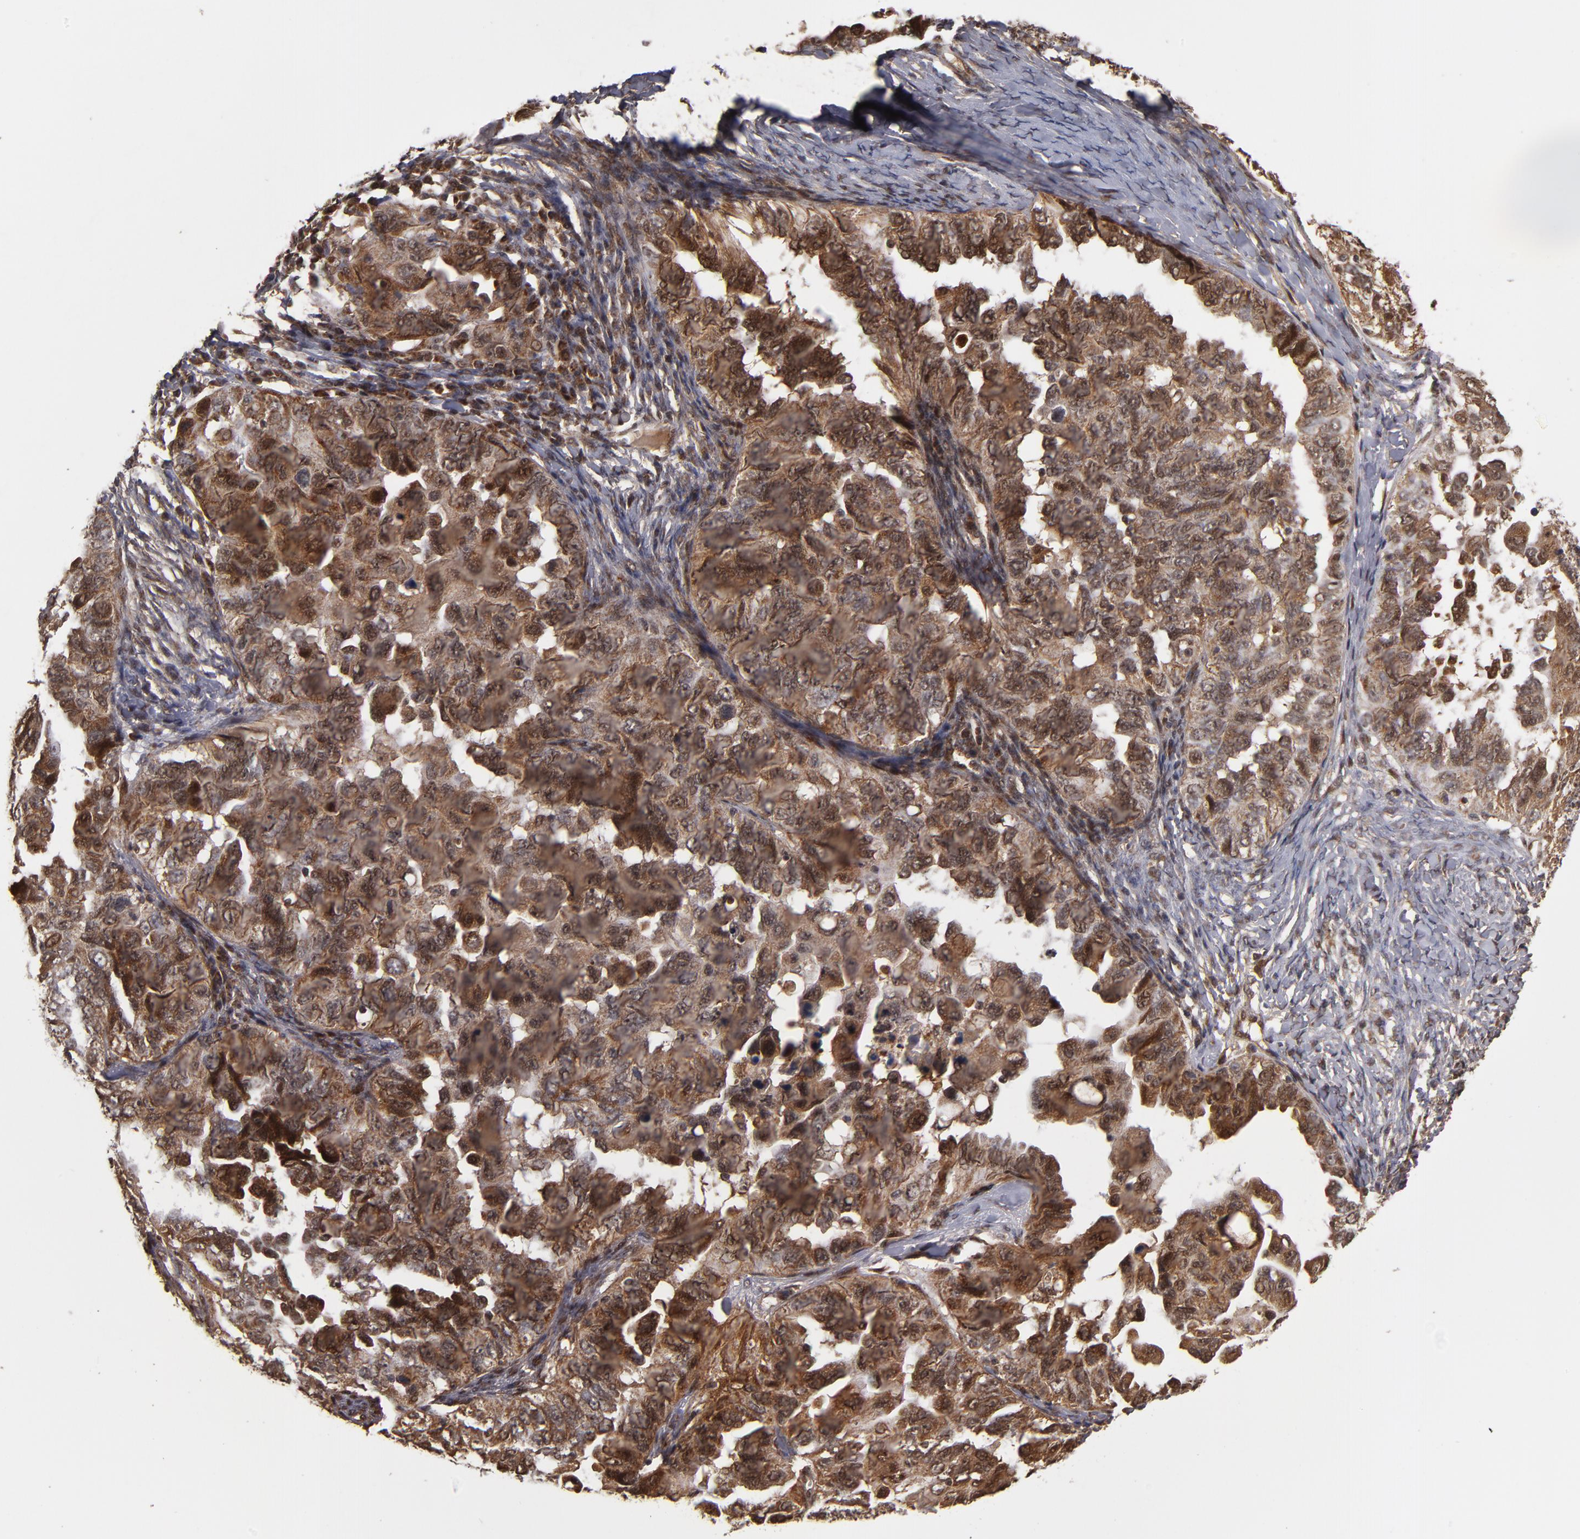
{"staining": {"intensity": "strong", "quantity": ">75%", "location": "cytoplasmic/membranous,nuclear"}, "tissue": "ovarian cancer", "cell_type": "Tumor cells", "image_type": "cancer", "snomed": [{"axis": "morphology", "description": "Cystadenocarcinoma, serous, NOS"}, {"axis": "topography", "description": "Ovary"}], "caption": "Protein expression analysis of human serous cystadenocarcinoma (ovarian) reveals strong cytoplasmic/membranous and nuclear expression in about >75% of tumor cells.", "gene": "CUL5", "patient": {"sex": "female", "age": 82}}